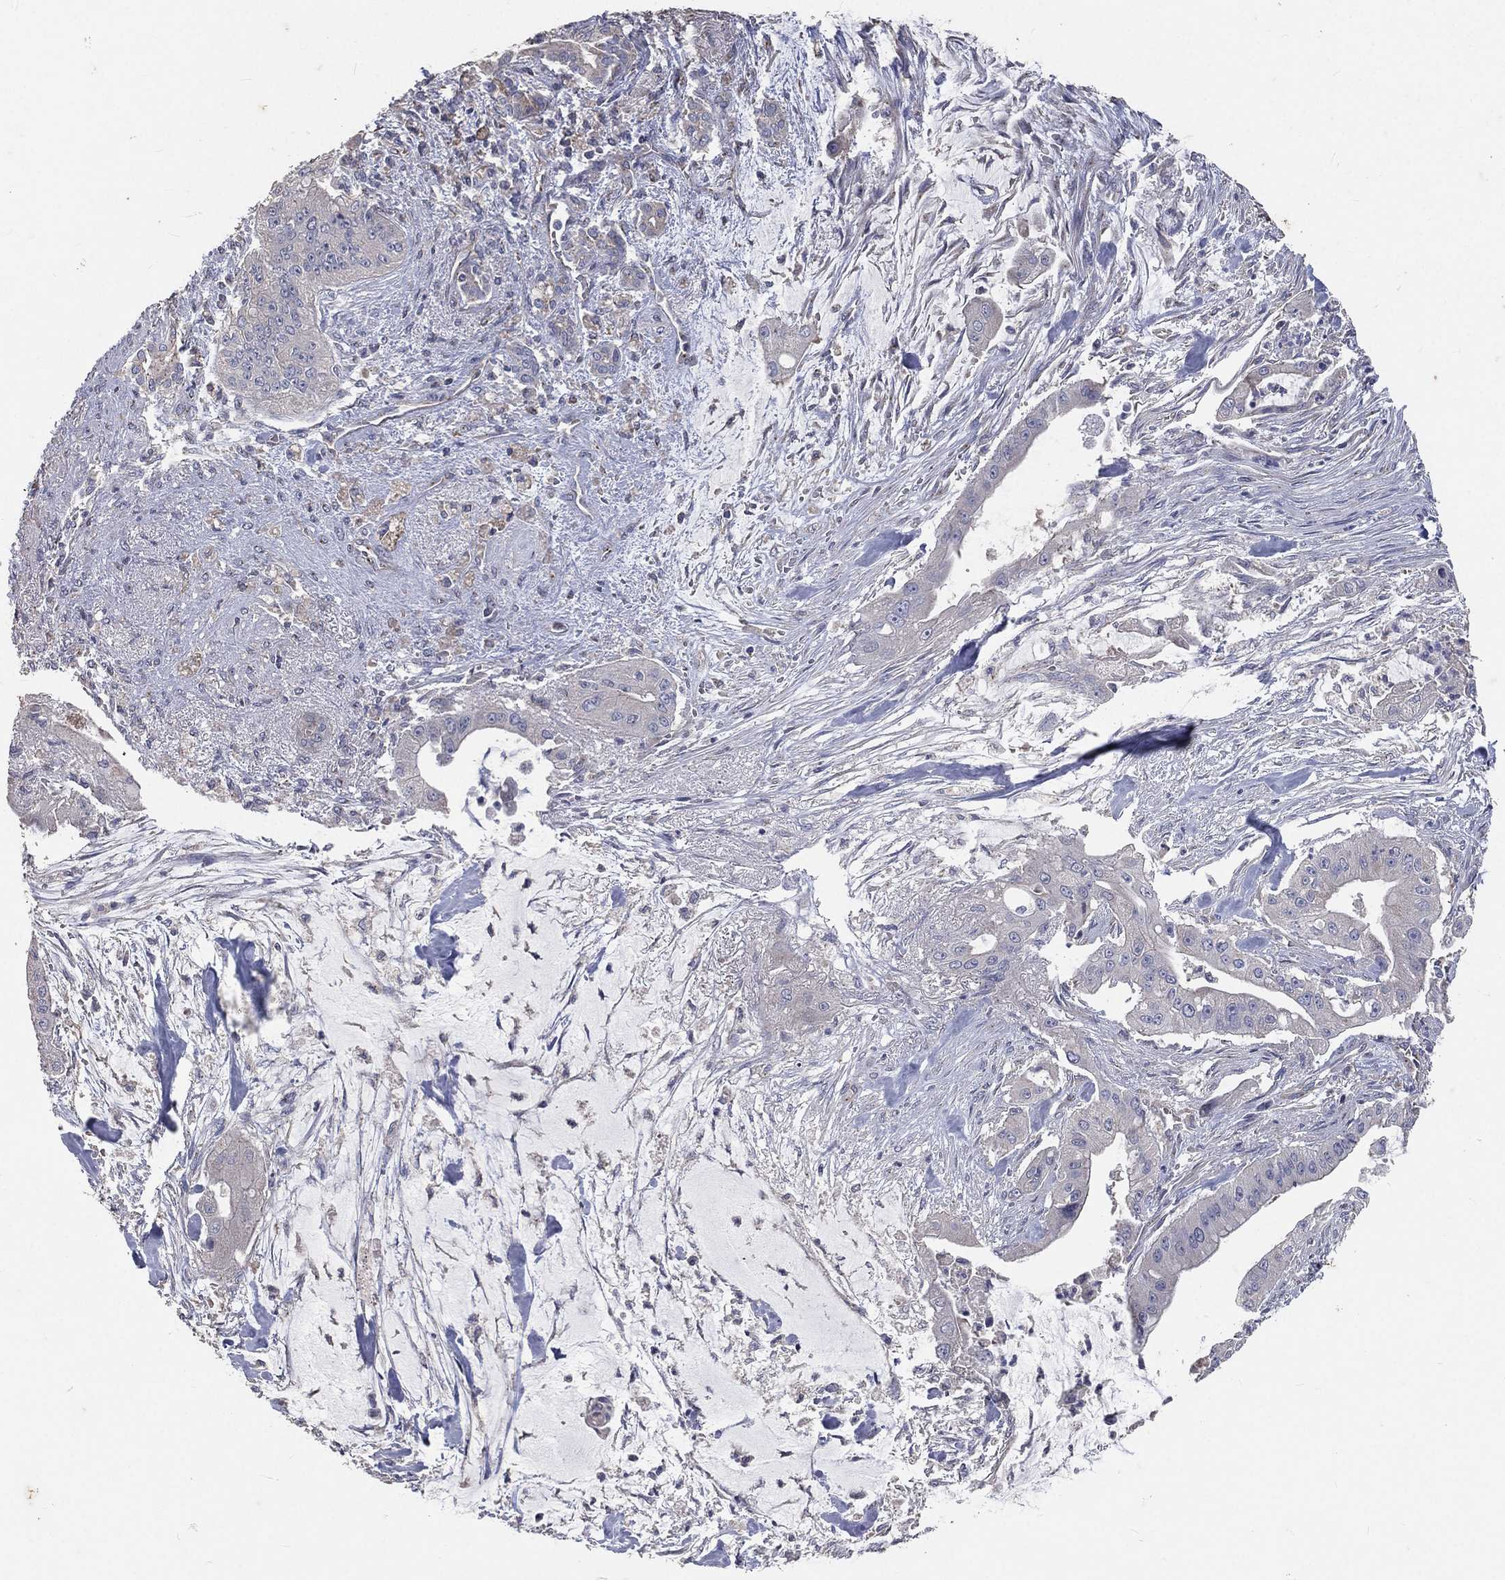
{"staining": {"intensity": "negative", "quantity": "none", "location": "none"}, "tissue": "pancreatic cancer", "cell_type": "Tumor cells", "image_type": "cancer", "snomed": [{"axis": "morphology", "description": "Normal tissue, NOS"}, {"axis": "morphology", "description": "Inflammation, NOS"}, {"axis": "morphology", "description": "Adenocarcinoma, NOS"}, {"axis": "topography", "description": "Pancreas"}], "caption": "Protein analysis of pancreatic cancer shows no significant positivity in tumor cells. (Immunohistochemistry, brightfield microscopy, high magnification).", "gene": "CROCC", "patient": {"sex": "male", "age": 57}}